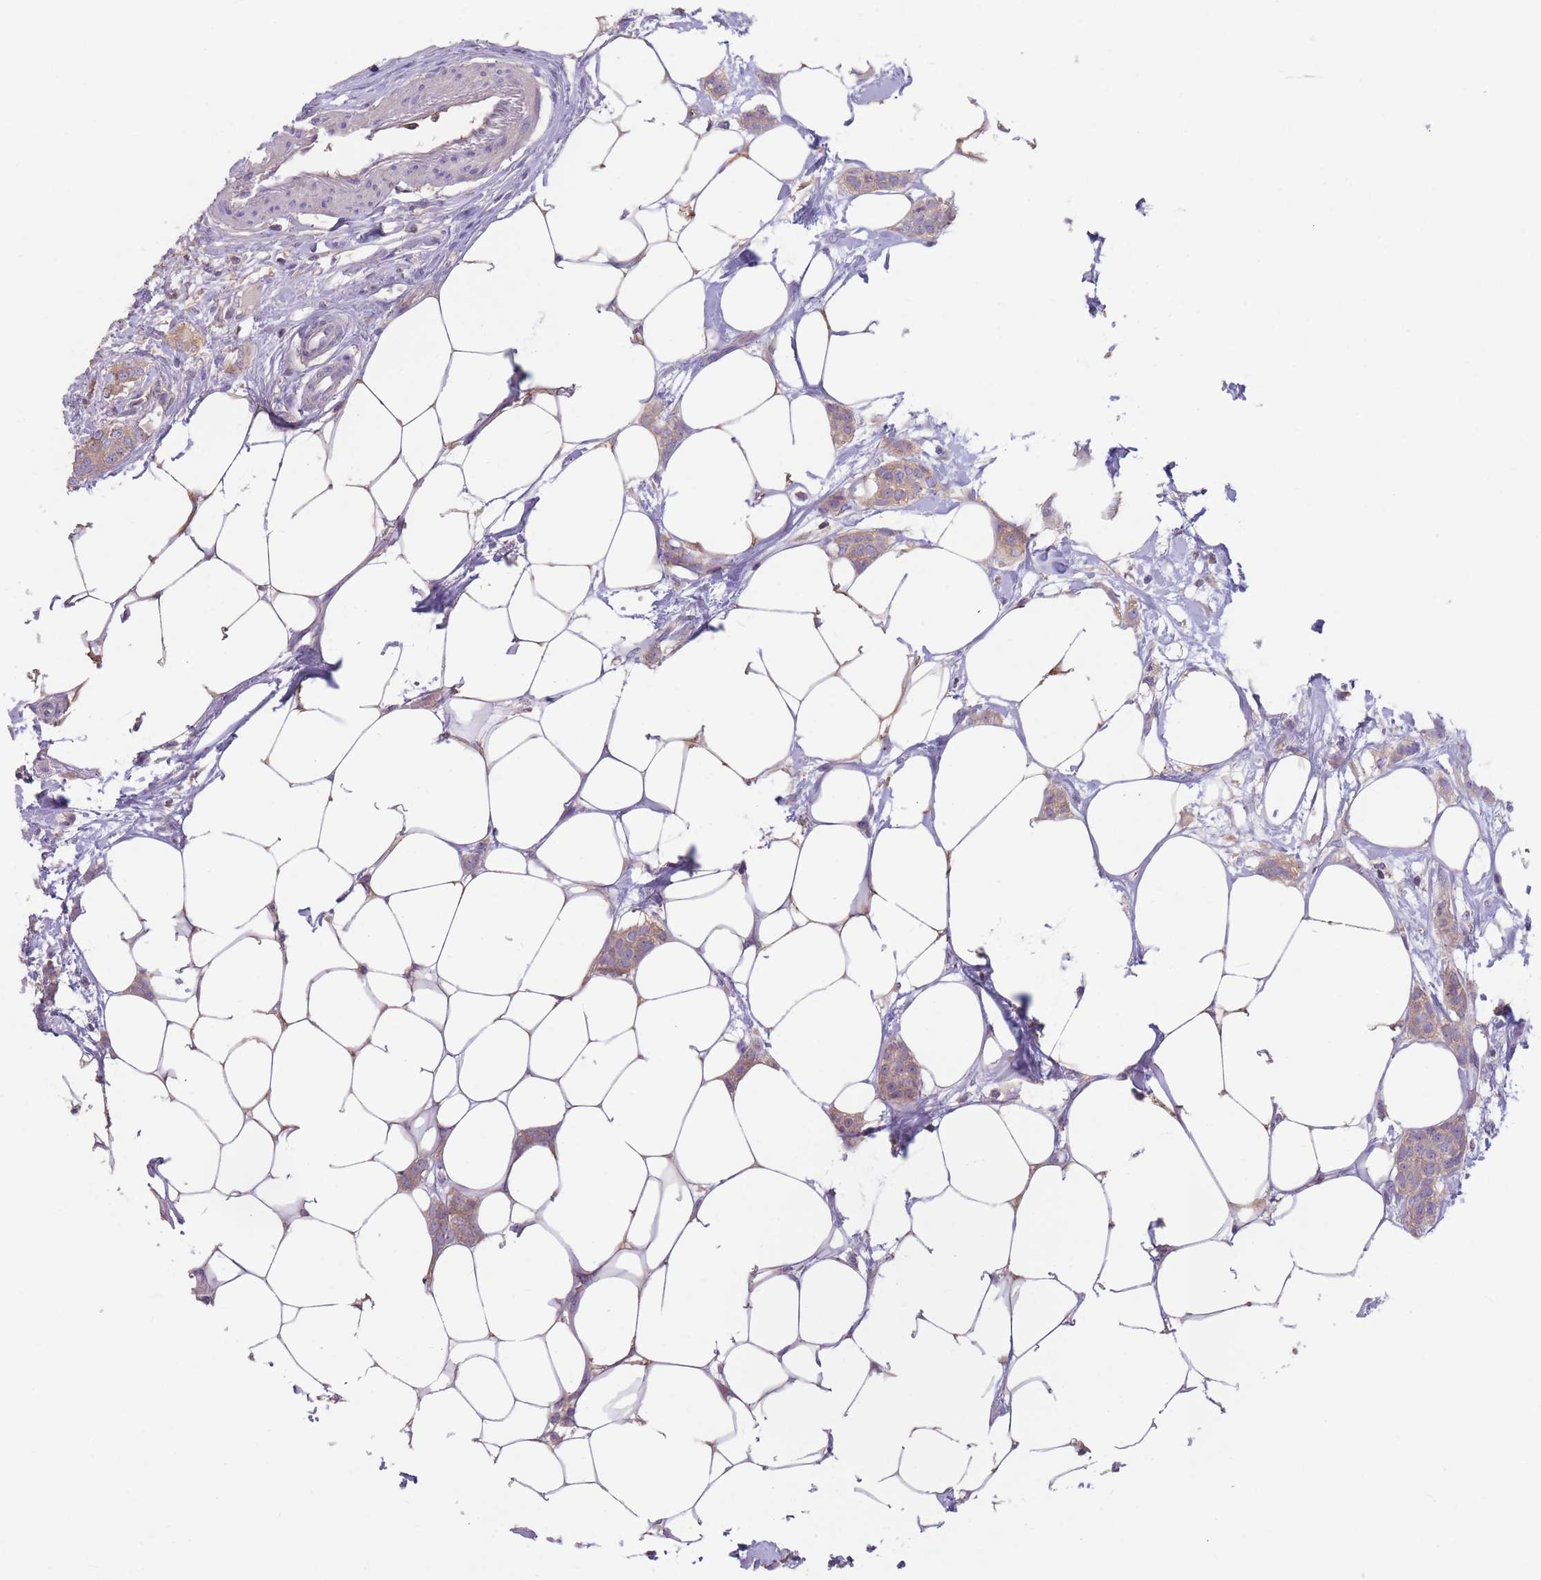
{"staining": {"intensity": "moderate", "quantity": ">75%", "location": "cytoplasmic/membranous"}, "tissue": "breast cancer", "cell_type": "Tumor cells", "image_type": "cancer", "snomed": [{"axis": "morphology", "description": "Duct carcinoma"}, {"axis": "topography", "description": "Breast"}], "caption": "There is medium levels of moderate cytoplasmic/membranous positivity in tumor cells of breast cancer, as demonstrated by immunohistochemical staining (brown color).", "gene": "ST3GAL4", "patient": {"sex": "female", "age": 72}}